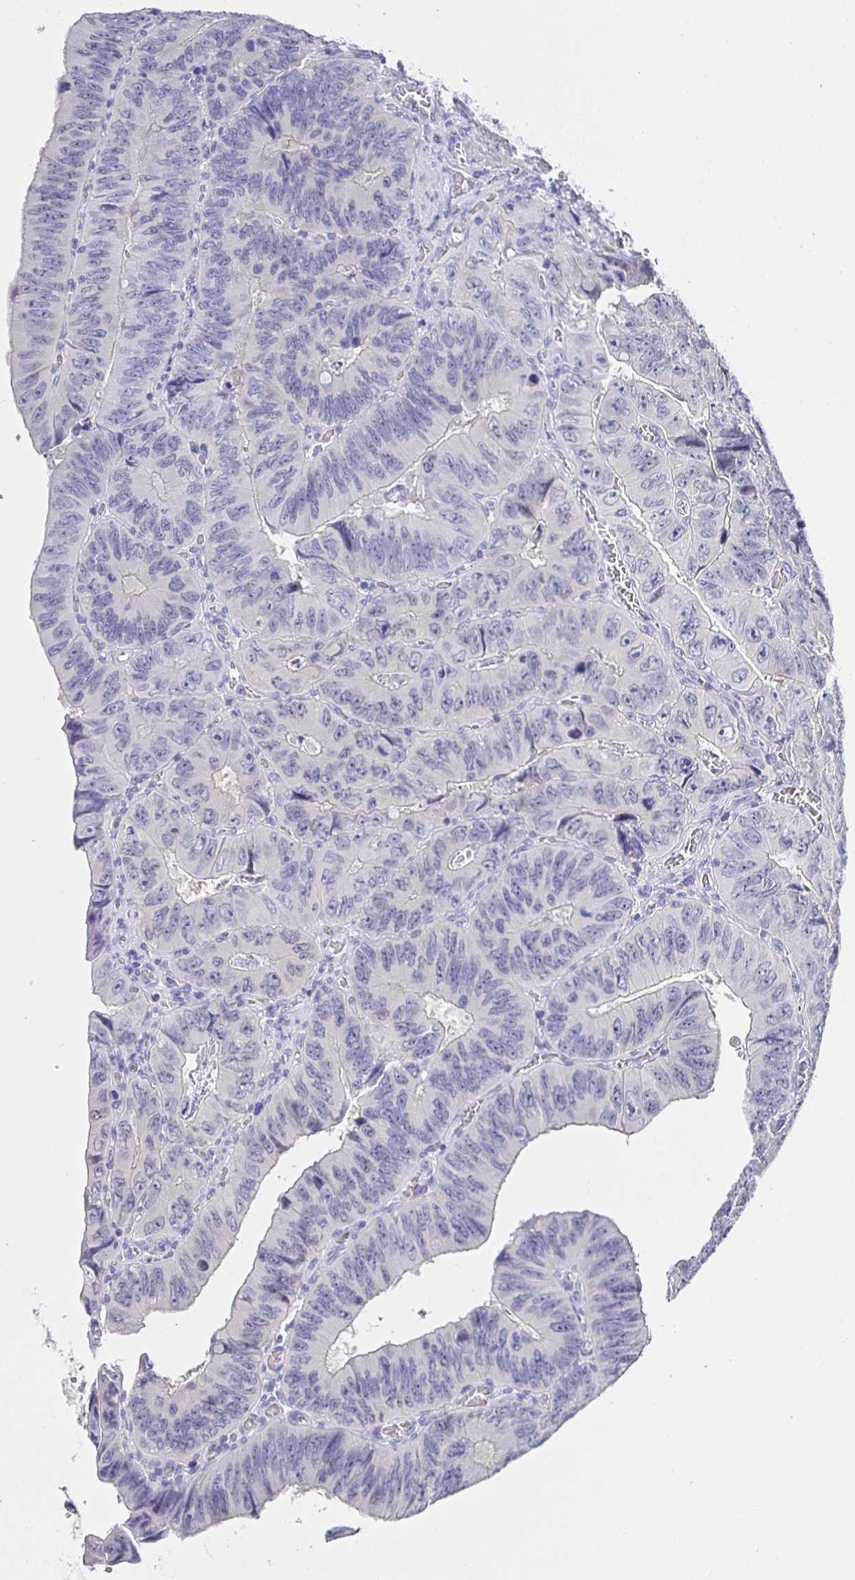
{"staining": {"intensity": "negative", "quantity": "none", "location": "none"}, "tissue": "colorectal cancer", "cell_type": "Tumor cells", "image_type": "cancer", "snomed": [{"axis": "morphology", "description": "Adenocarcinoma, NOS"}, {"axis": "topography", "description": "Colon"}], "caption": "Colorectal cancer was stained to show a protein in brown. There is no significant positivity in tumor cells. Brightfield microscopy of IHC stained with DAB (3,3'-diaminobenzidine) (brown) and hematoxylin (blue), captured at high magnification.", "gene": "HSPA4L", "patient": {"sex": "female", "age": 84}}